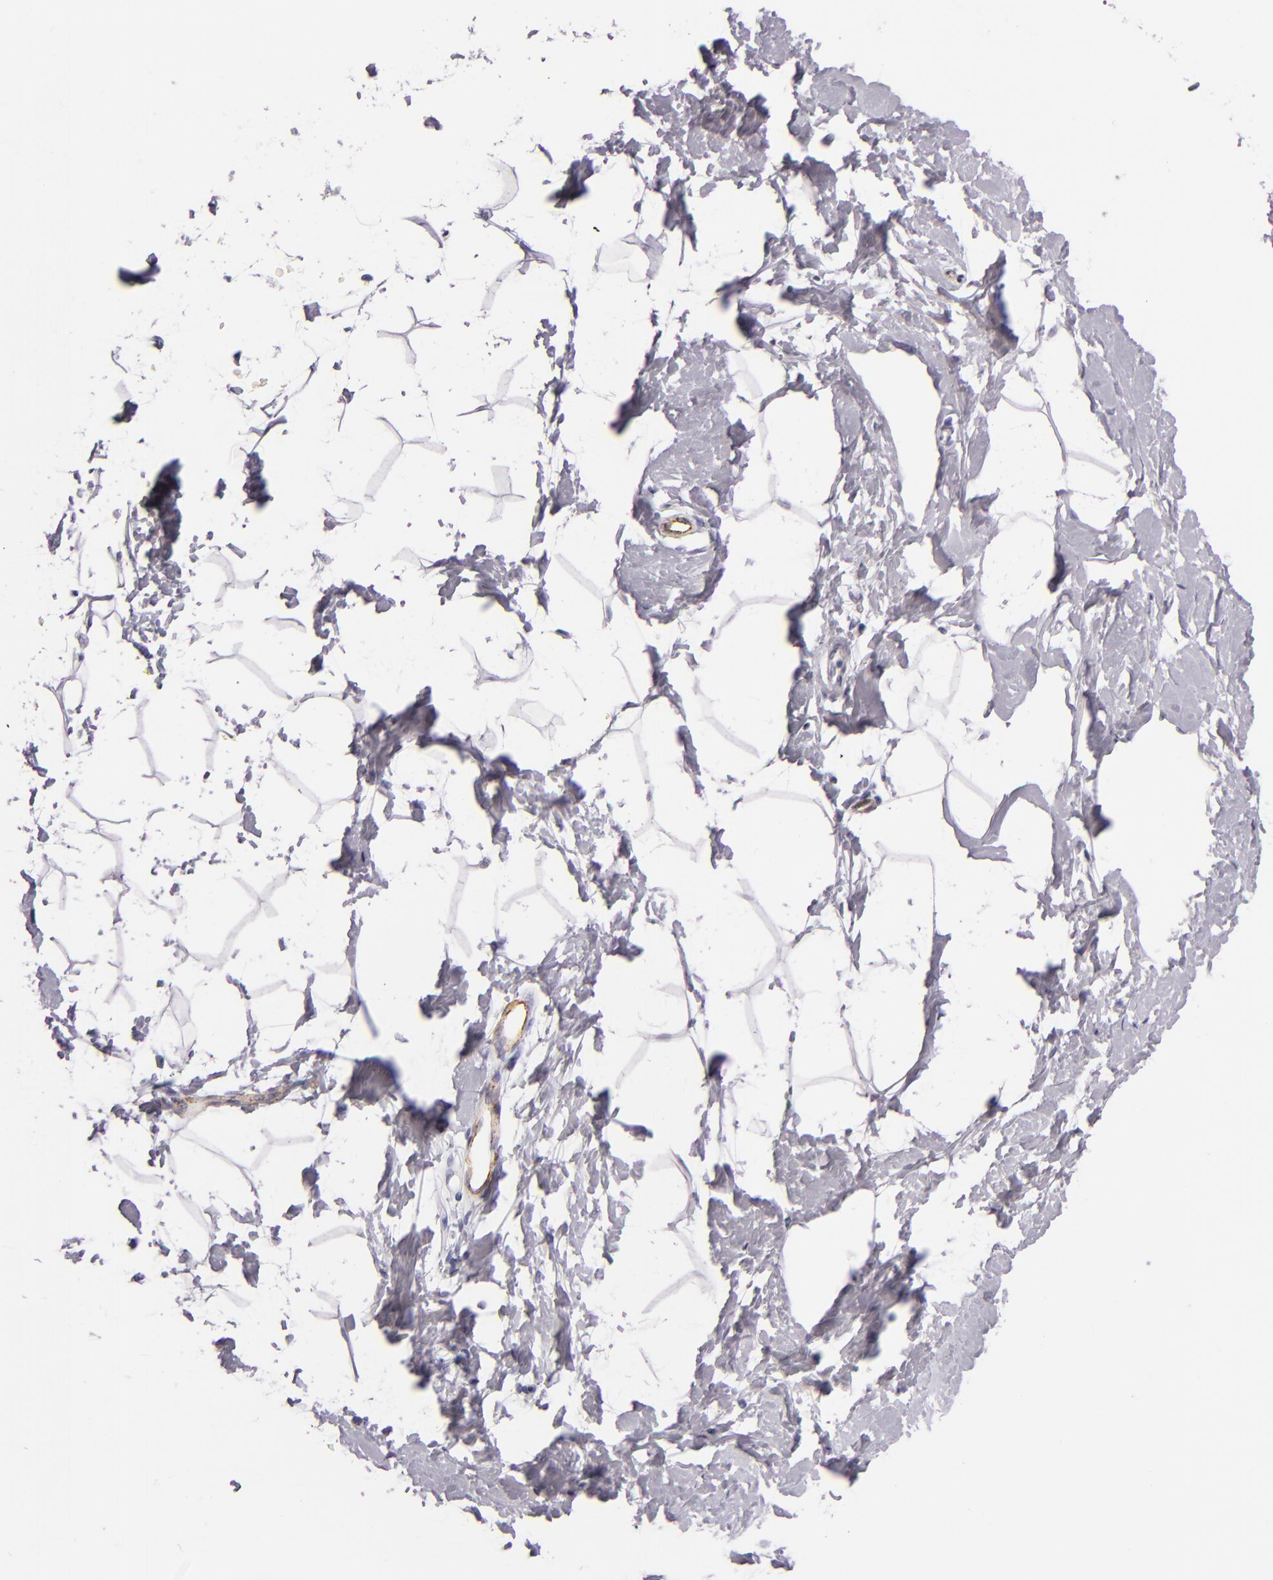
{"staining": {"intensity": "negative", "quantity": "none", "location": "none"}, "tissue": "breast", "cell_type": "Adipocytes", "image_type": "normal", "snomed": [{"axis": "morphology", "description": "Normal tissue, NOS"}, {"axis": "topography", "description": "Breast"}], "caption": "Histopathology image shows no significant protein positivity in adipocytes of normal breast.", "gene": "SELP", "patient": {"sex": "female", "age": 23}}